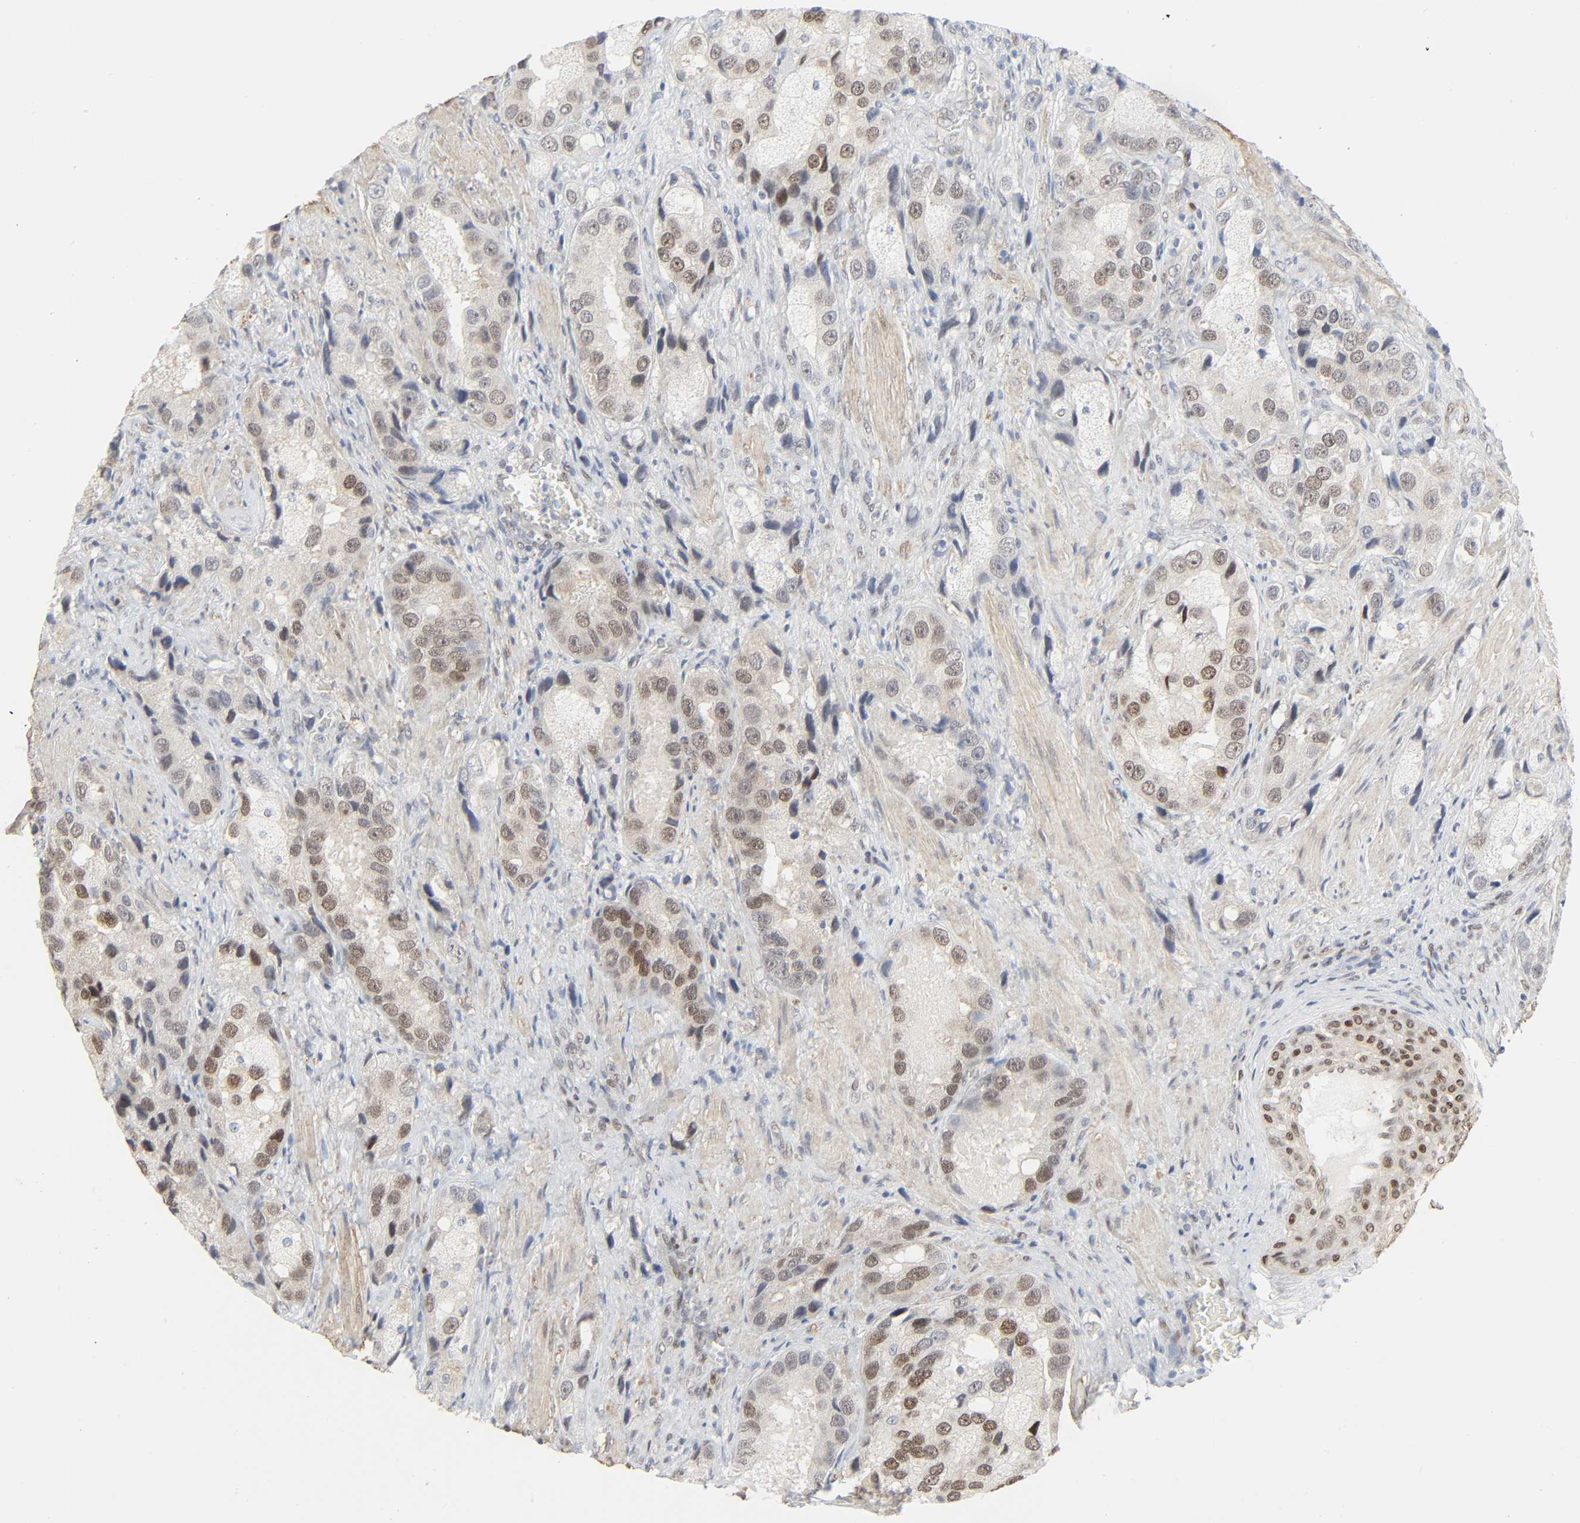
{"staining": {"intensity": "weak", "quantity": ">75%", "location": "cytoplasmic/membranous,nuclear"}, "tissue": "prostate cancer", "cell_type": "Tumor cells", "image_type": "cancer", "snomed": [{"axis": "morphology", "description": "Adenocarcinoma, High grade"}, {"axis": "topography", "description": "Prostate"}], "caption": "Tumor cells show low levels of weak cytoplasmic/membranous and nuclear staining in approximately >75% of cells in prostate cancer (high-grade adenocarcinoma).", "gene": "ZBTB16", "patient": {"sex": "male", "age": 63}}